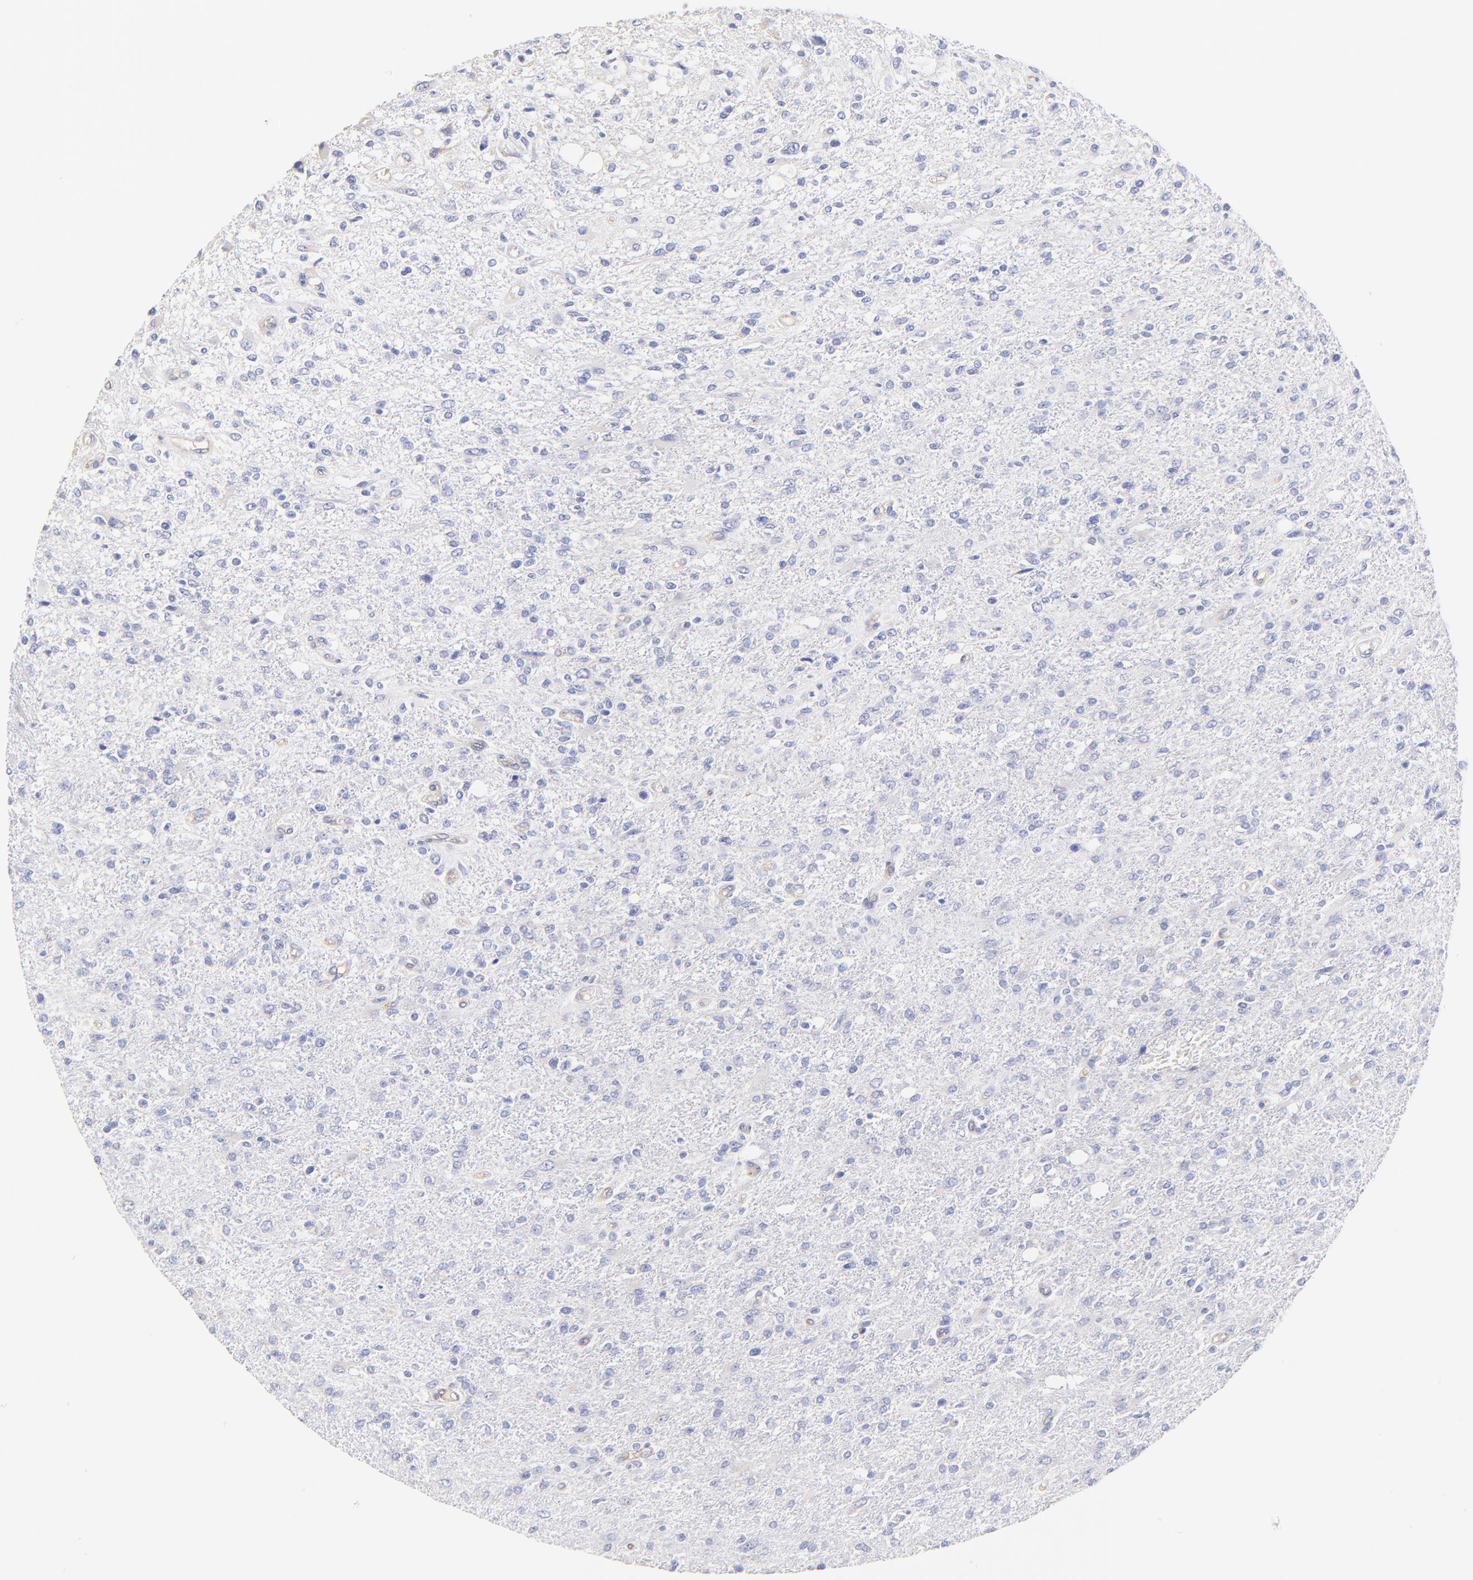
{"staining": {"intensity": "negative", "quantity": "none", "location": "none"}, "tissue": "glioma", "cell_type": "Tumor cells", "image_type": "cancer", "snomed": [{"axis": "morphology", "description": "Glioma, malignant, High grade"}, {"axis": "topography", "description": "Cerebral cortex"}], "caption": "Histopathology image shows no protein positivity in tumor cells of glioma tissue.", "gene": "ASB9", "patient": {"sex": "male", "age": 76}}